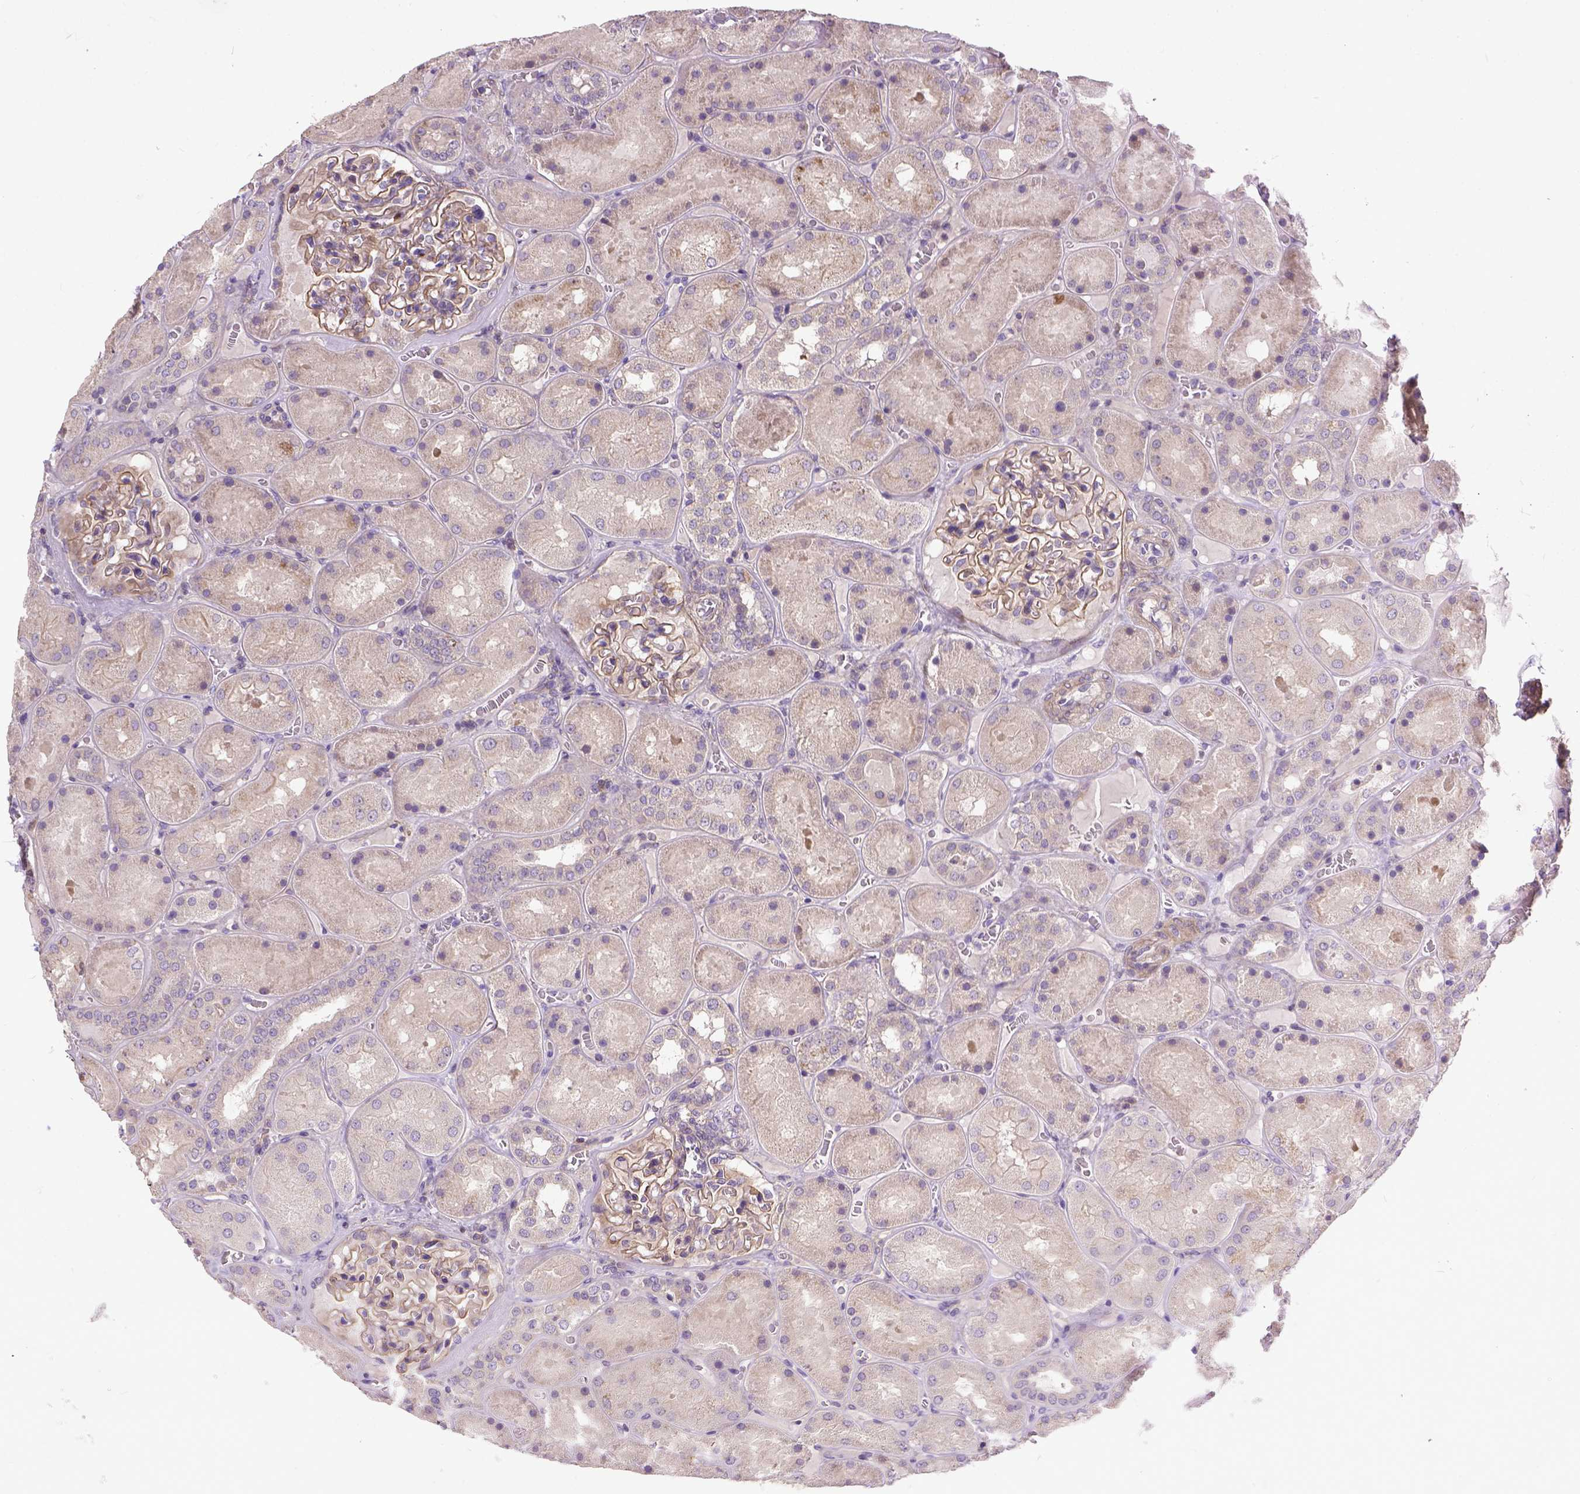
{"staining": {"intensity": "weak", "quantity": ">75%", "location": "cytoplasmic/membranous"}, "tissue": "kidney", "cell_type": "Cells in glomeruli", "image_type": "normal", "snomed": [{"axis": "morphology", "description": "Normal tissue, NOS"}, {"axis": "topography", "description": "Kidney"}], "caption": "Protein staining of normal kidney shows weak cytoplasmic/membranous staining in about >75% of cells in glomeruli. The protein is shown in brown color, while the nuclei are stained blue.", "gene": "BANF2", "patient": {"sex": "male", "age": 73}}